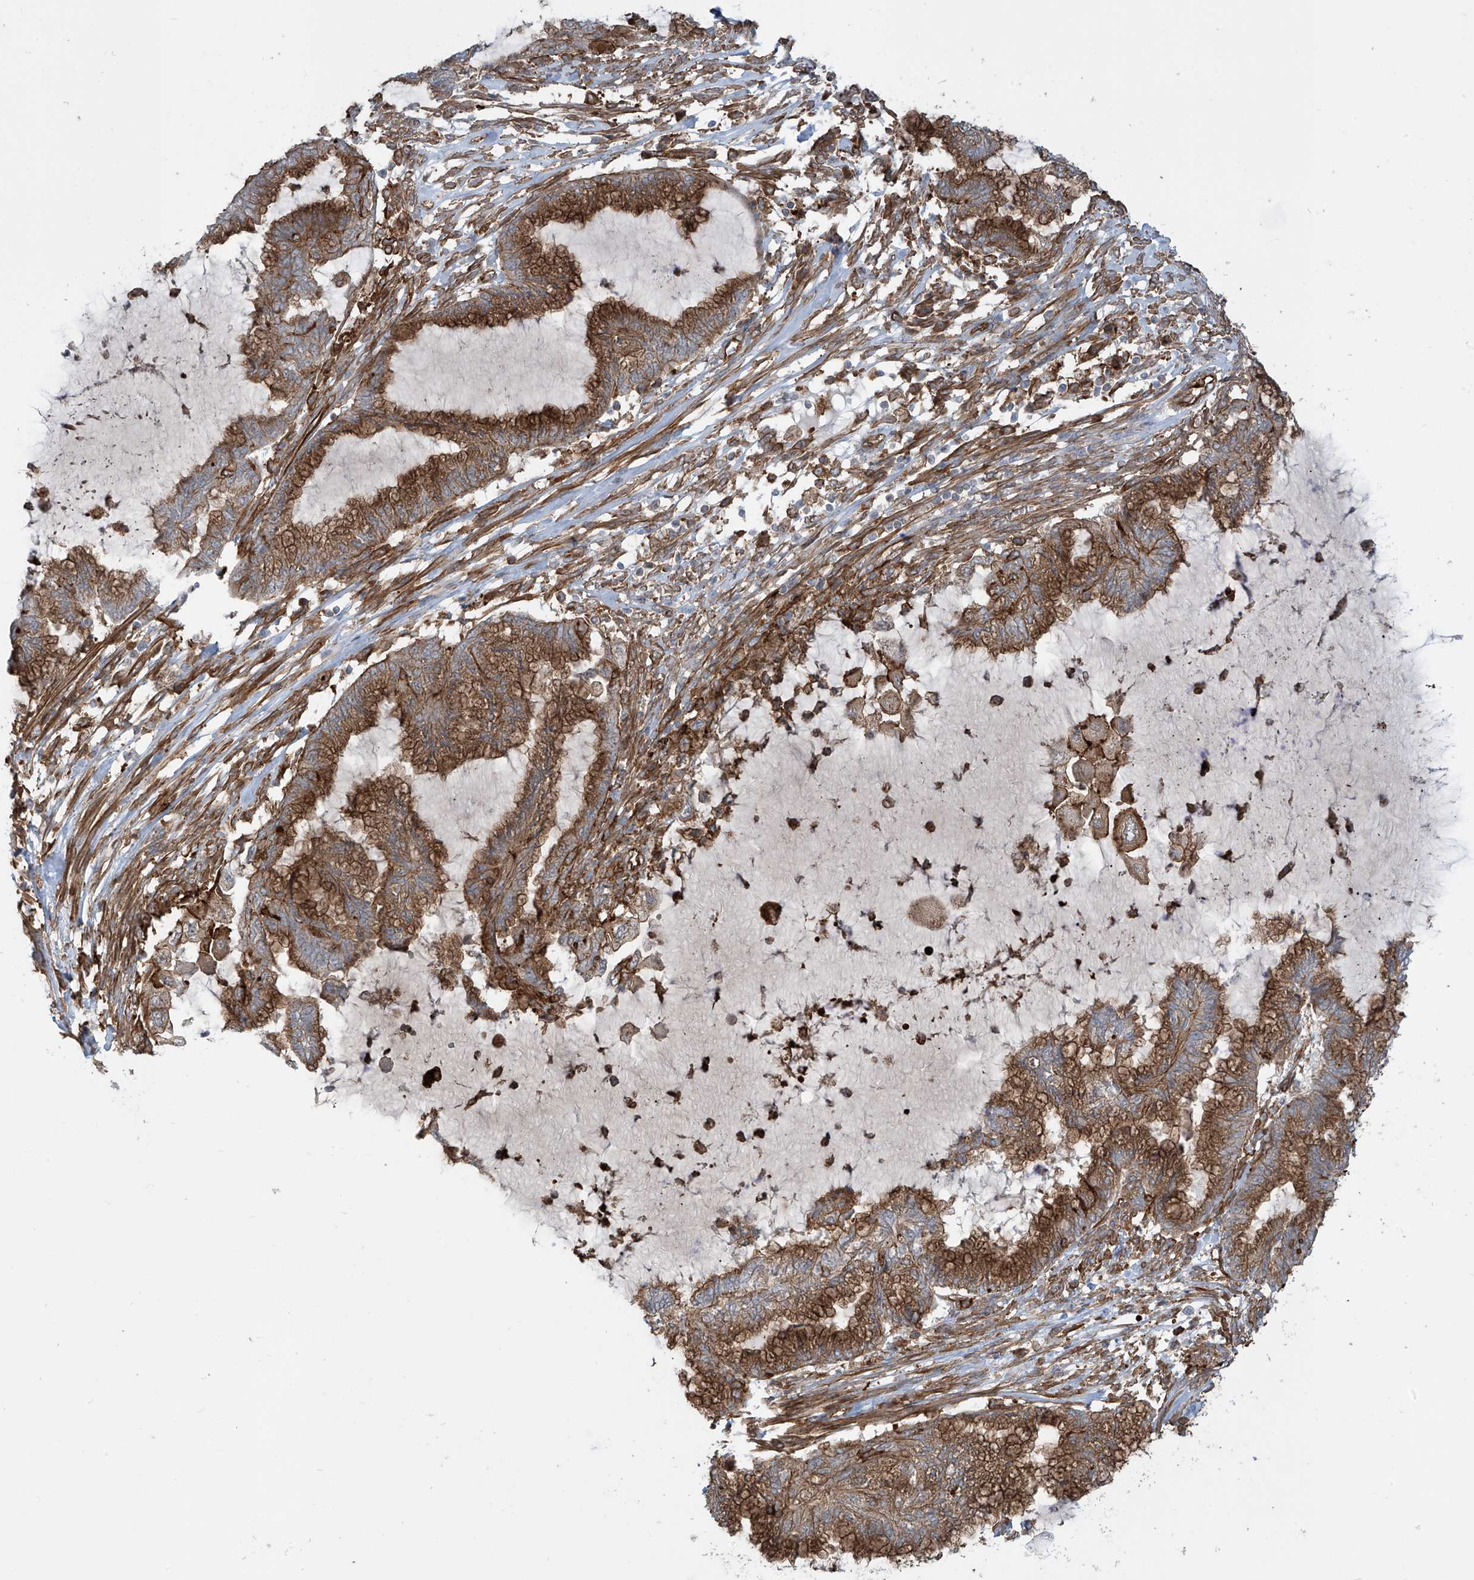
{"staining": {"intensity": "strong", "quantity": ">75%", "location": "cytoplasmic/membranous"}, "tissue": "endometrial cancer", "cell_type": "Tumor cells", "image_type": "cancer", "snomed": [{"axis": "morphology", "description": "Adenocarcinoma, NOS"}, {"axis": "topography", "description": "Endometrium"}], "caption": "A micrograph of human endometrial cancer (adenocarcinoma) stained for a protein shows strong cytoplasmic/membranous brown staining in tumor cells.", "gene": "SLC9A2", "patient": {"sex": "female", "age": 86}}